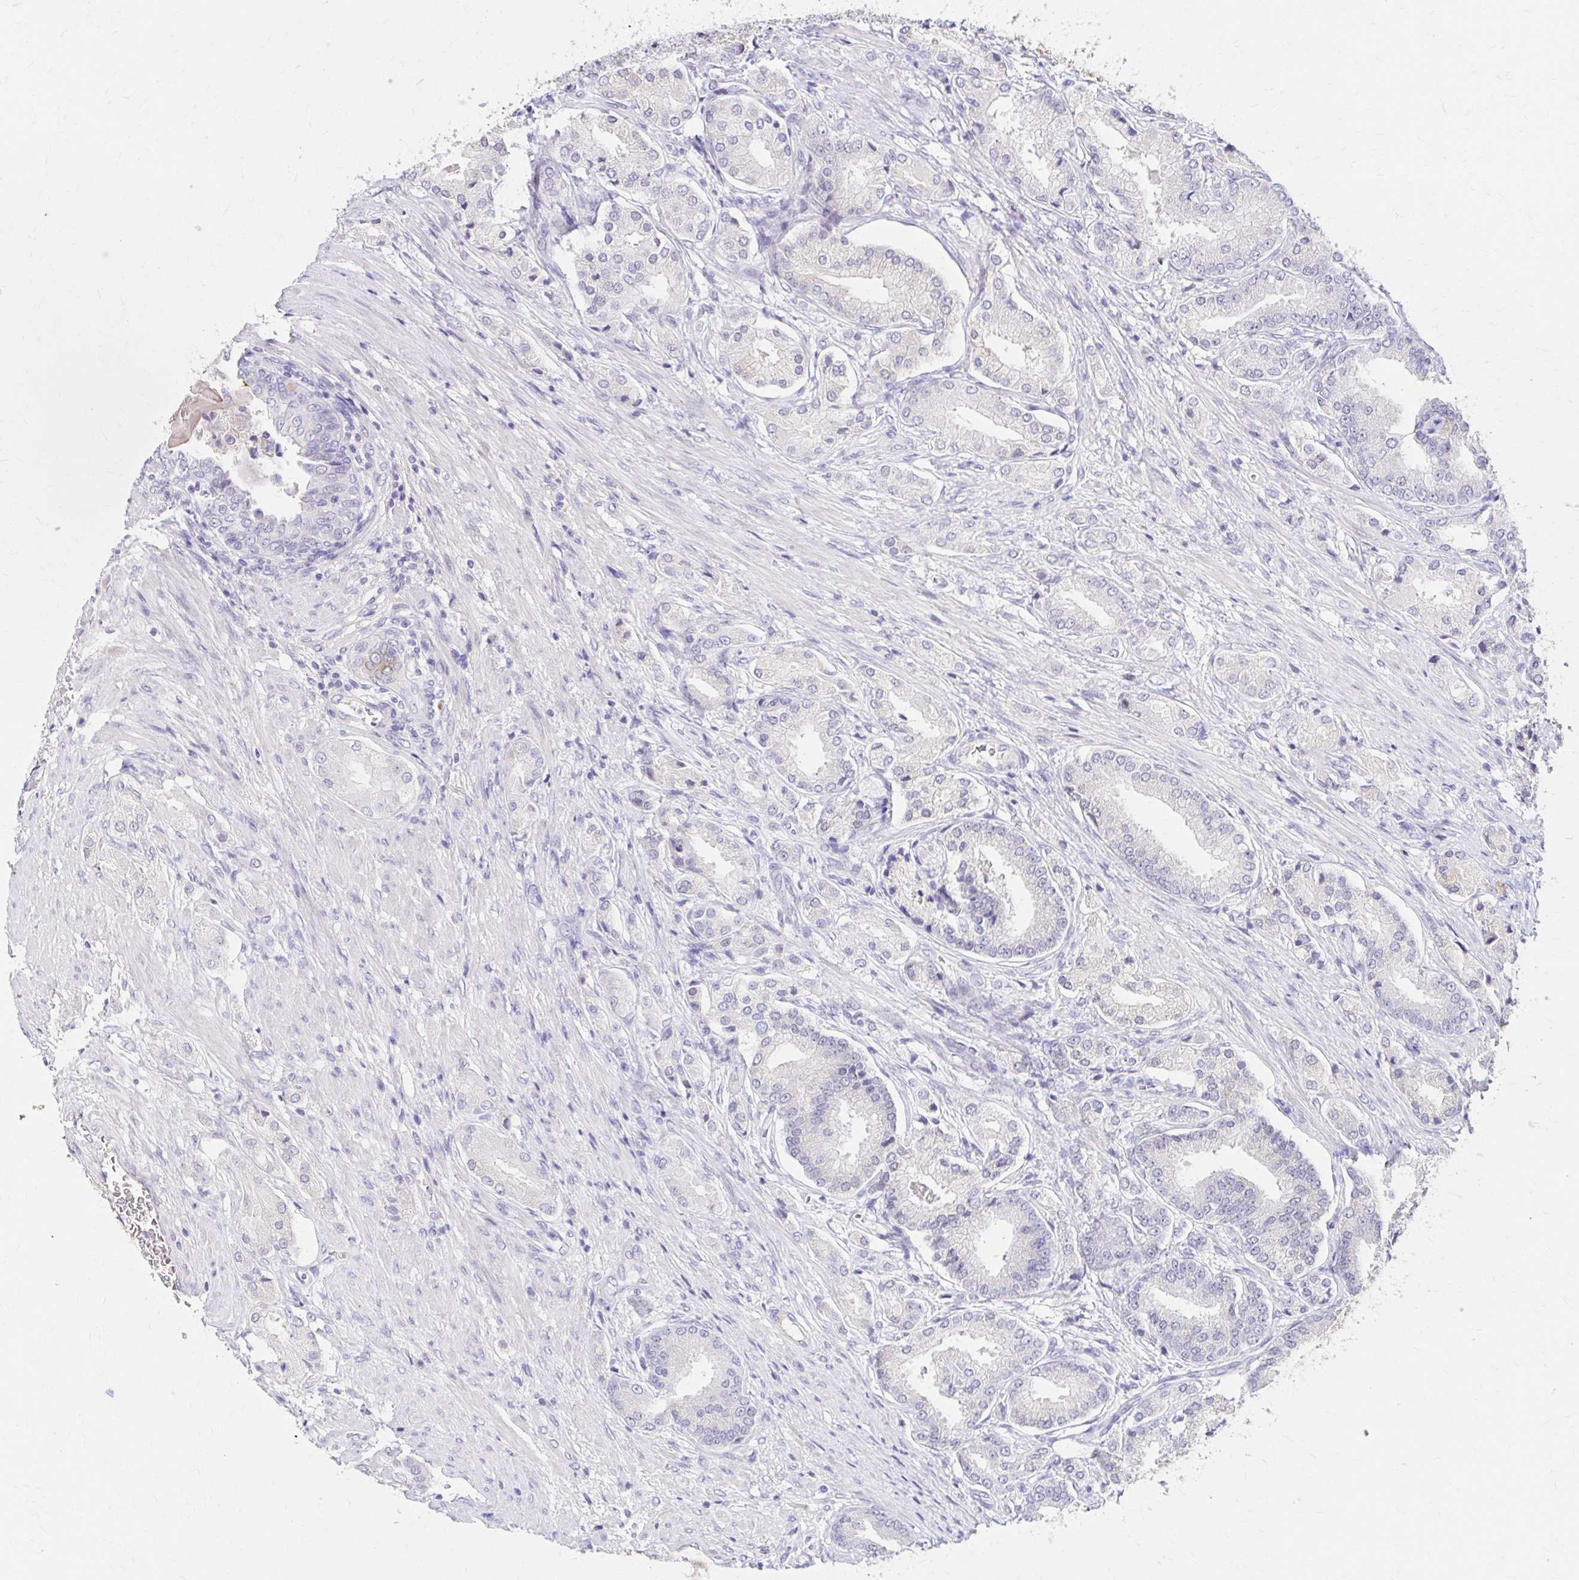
{"staining": {"intensity": "negative", "quantity": "none", "location": "none"}, "tissue": "prostate cancer", "cell_type": "Tumor cells", "image_type": "cancer", "snomed": [{"axis": "morphology", "description": "Adenocarcinoma, High grade"}, {"axis": "topography", "description": "Prostate and seminal vesicle, NOS"}], "caption": "Human prostate cancer stained for a protein using immunohistochemistry displays no staining in tumor cells.", "gene": "AZGP1", "patient": {"sex": "male", "age": 61}}